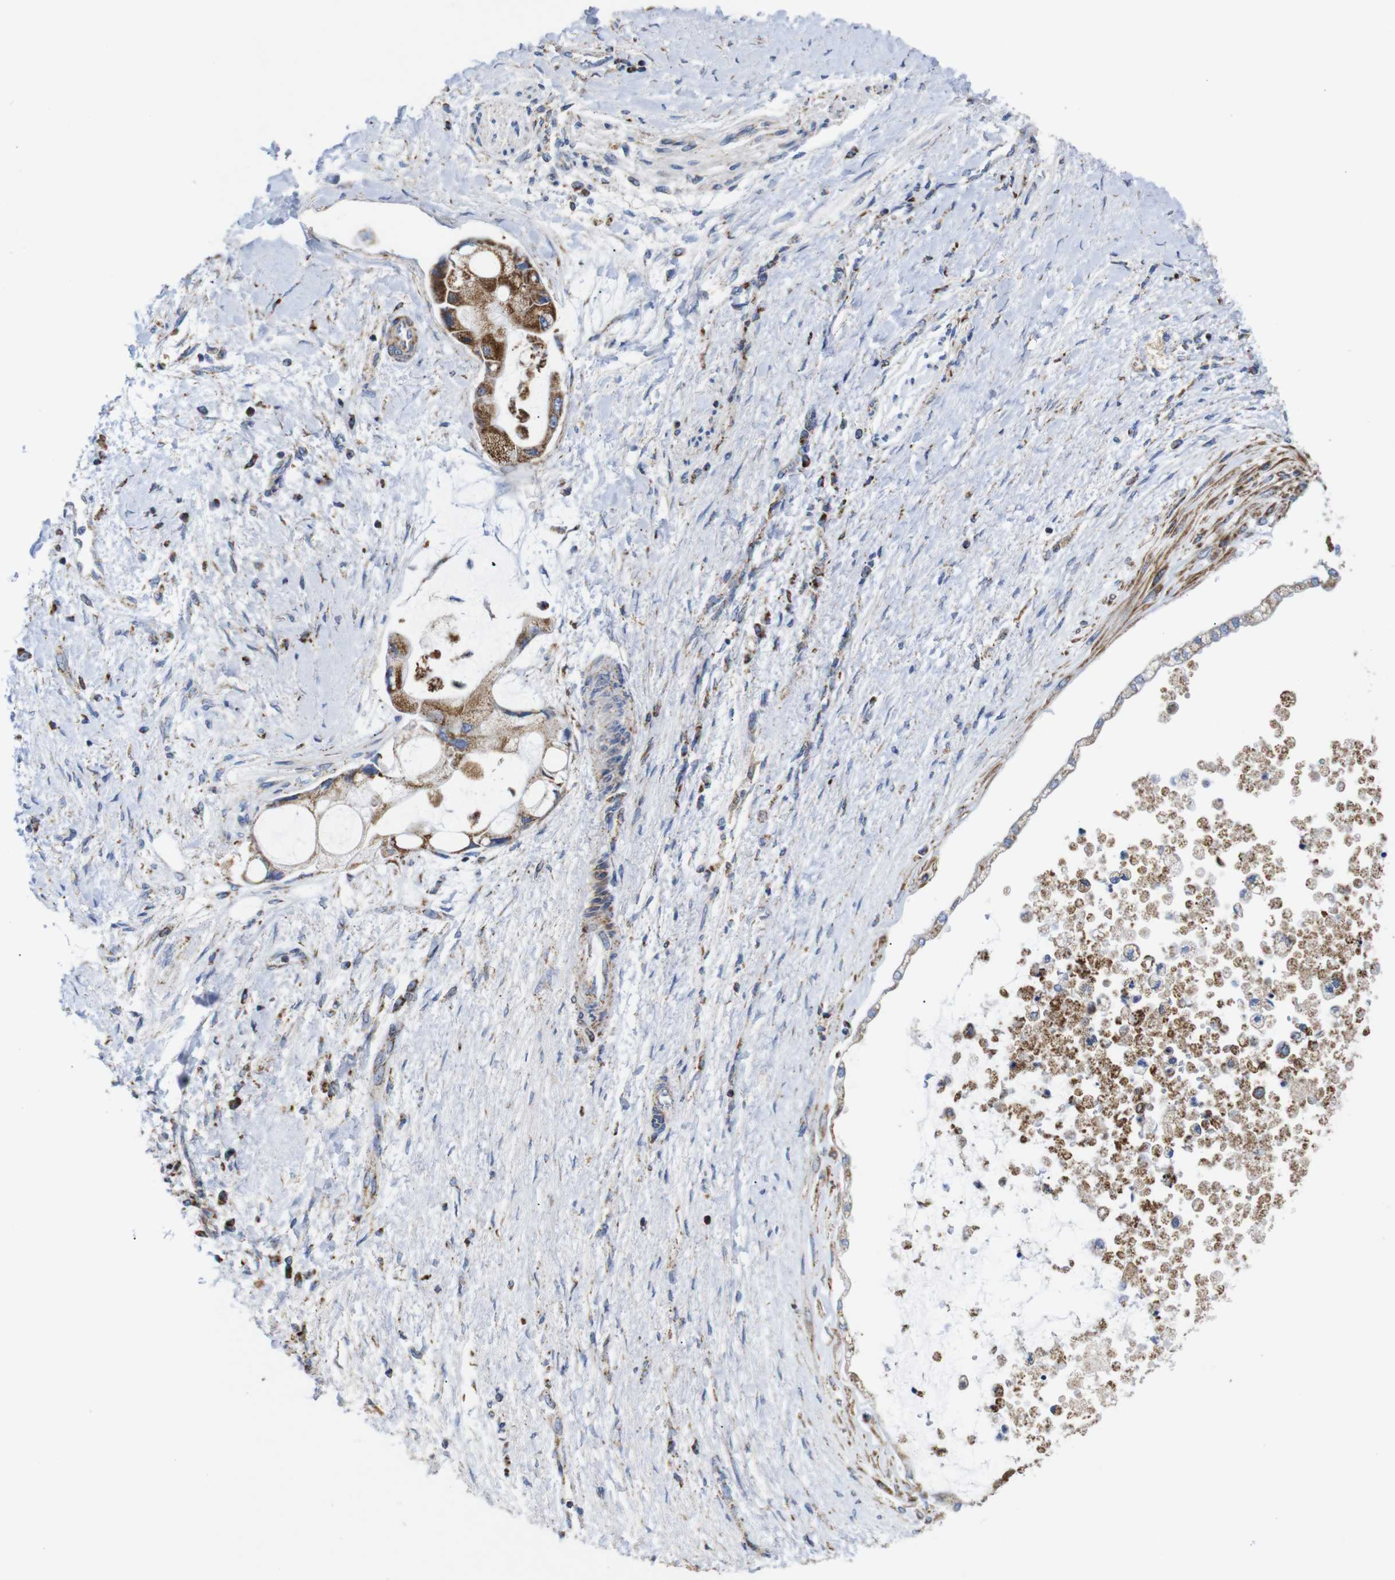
{"staining": {"intensity": "strong", "quantity": ">75%", "location": "cytoplasmic/membranous"}, "tissue": "liver cancer", "cell_type": "Tumor cells", "image_type": "cancer", "snomed": [{"axis": "morphology", "description": "Cholangiocarcinoma"}, {"axis": "topography", "description": "Liver"}], "caption": "Brown immunohistochemical staining in liver cancer exhibits strong cytoplasmic/membranous staining in about >75% of tumor cells.", "gene": "FAM171B", "patient": {"sex": "male", "age": 50}}